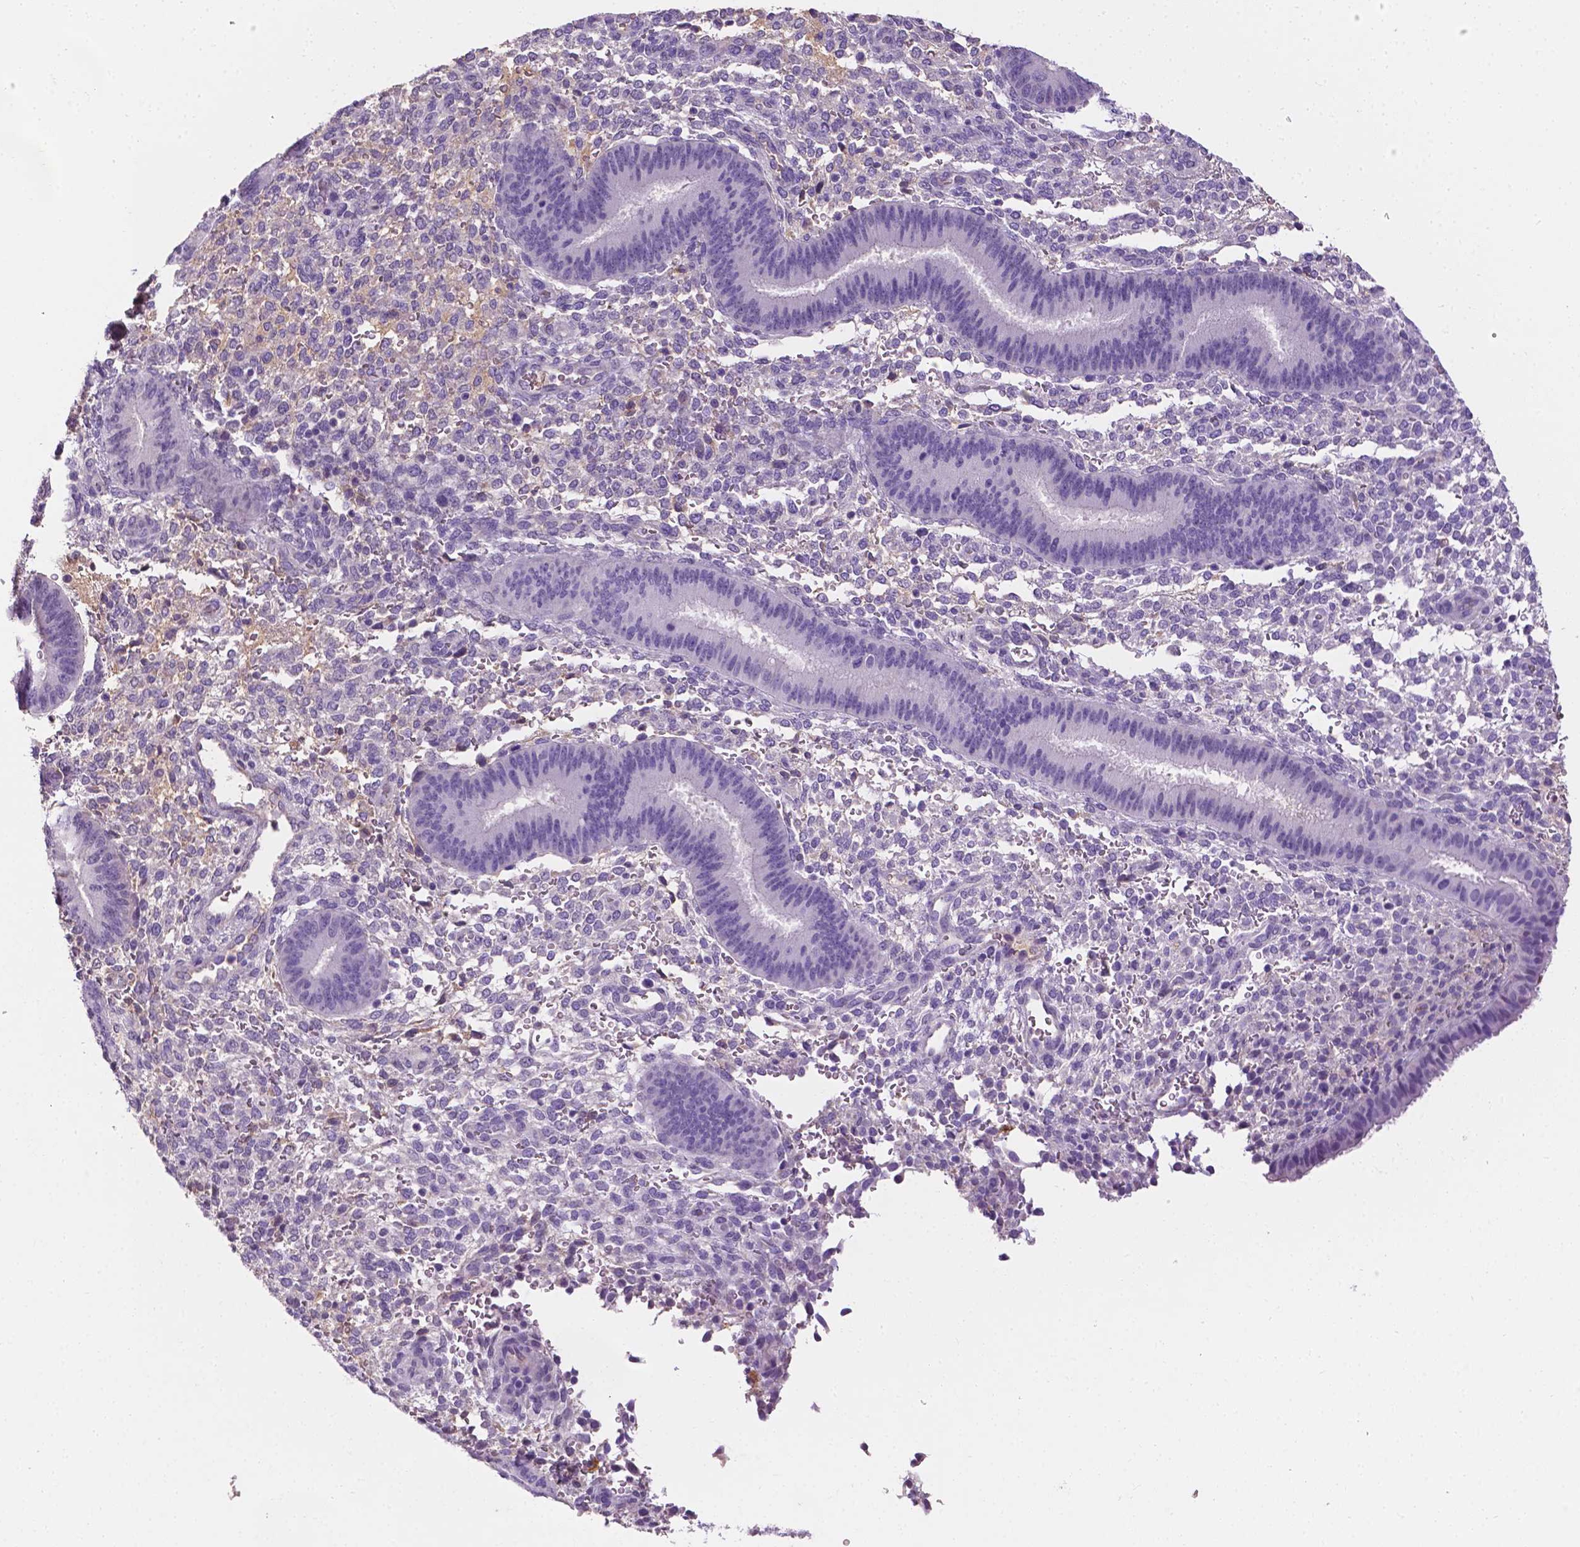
{"staining": {"intensity": "negative", "quantity": "none", "location": "none"}, "tissue": "endometrium", "cell_type": "Cells in endometrial stroma", "image_type": "normal", "snomed": [{"axis": "morphology", "description": "Normal tissue, NOS"}, {"axis": "topography", "description": "Endometrium"}], "caption": "Endometrium stained for a protein using IHC exhibits no positivity cells in endometrial stroma.", "gene": "APOE", "patient": {"sex": "female", "age": 39}}